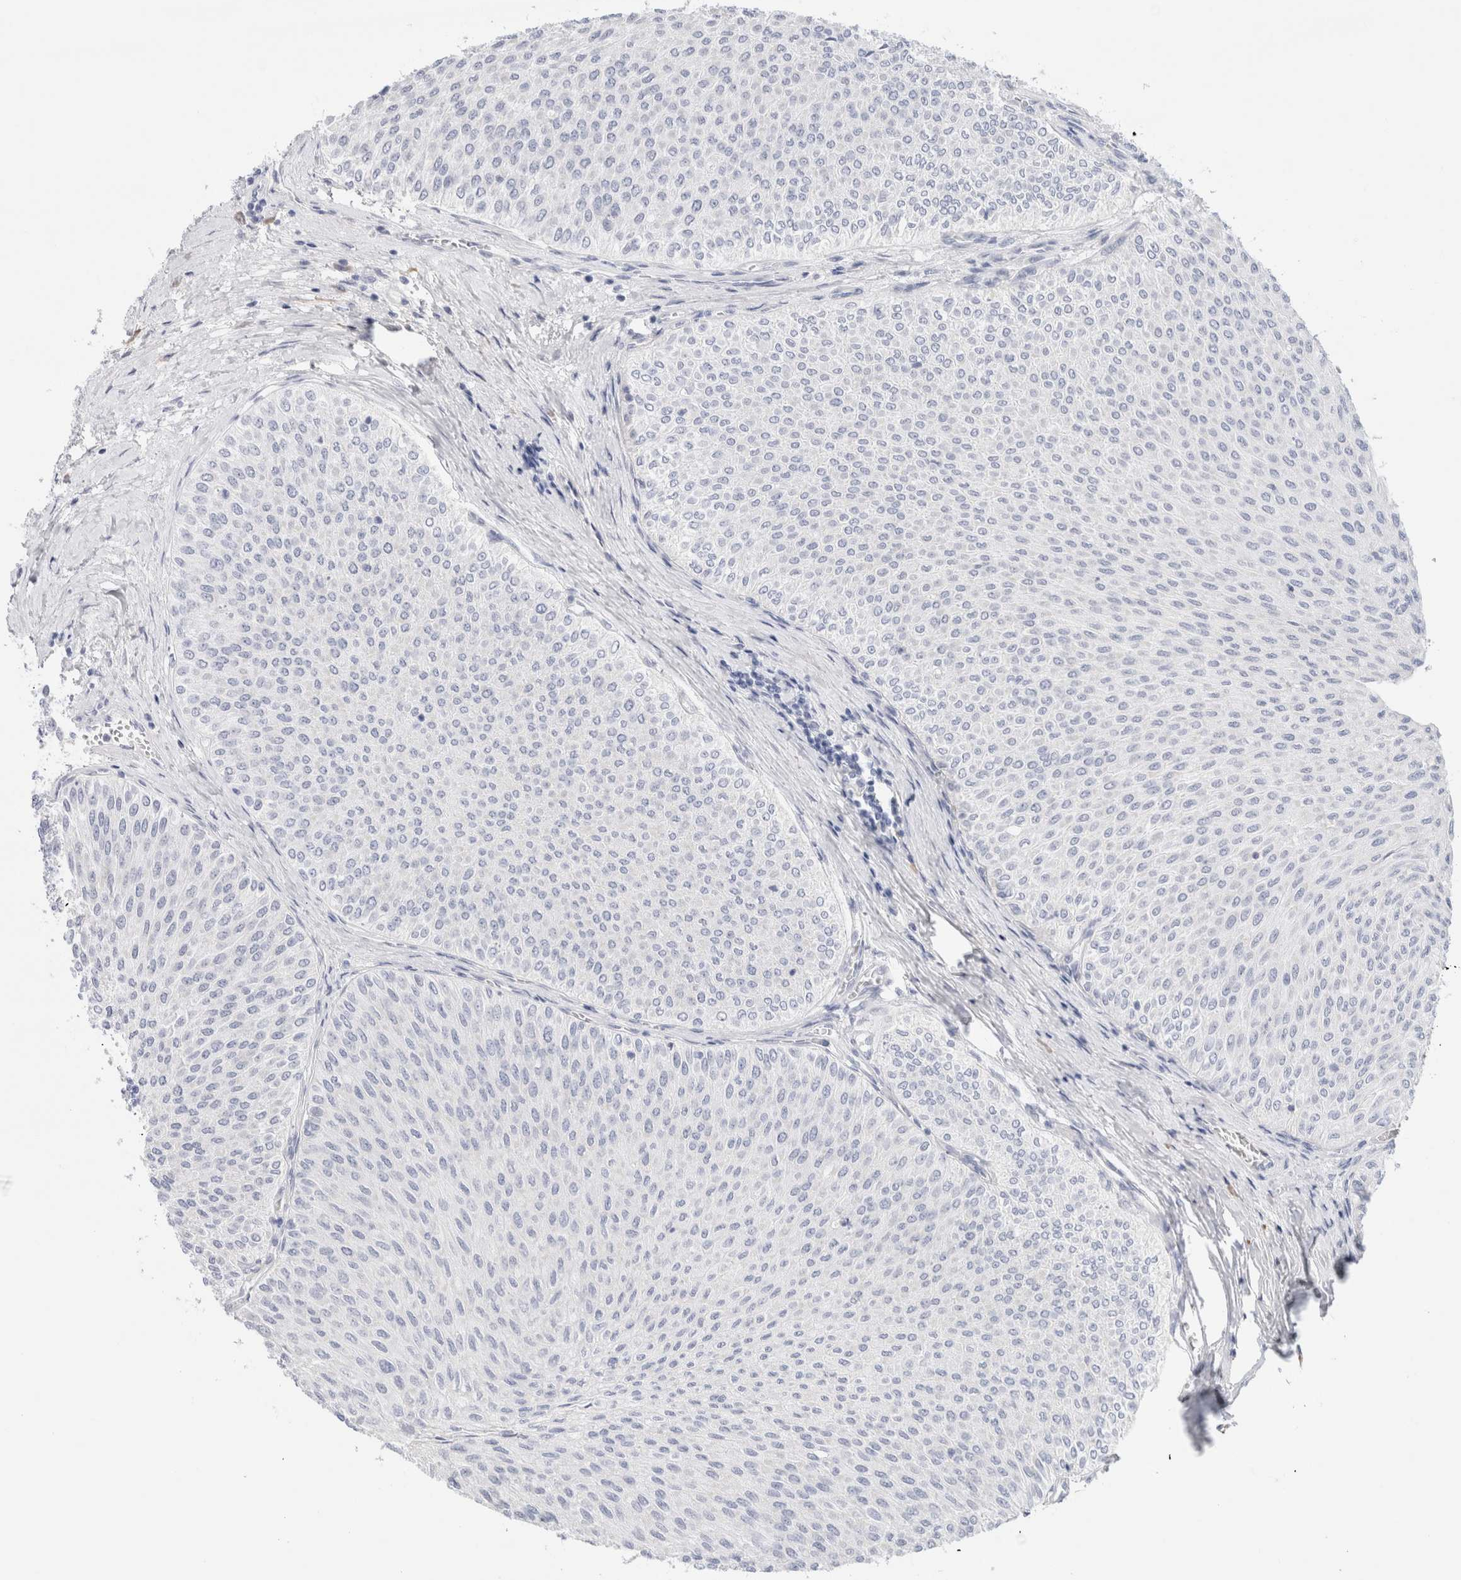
{"staining": {"intensity": "negative", "quantity": "none", "location": "none"}, "tissue": "urothelial cancer", "cell_type": "Tumor cells", "image_type": "cancer", "snomed": [{"axis": "morphology", "description": "Urothelial carcinoma, Low grade"}, {"axis": "topography", "description": "Urinary bladder"}], "caption": "Immunohistochemistry image of low-grade urothelial carcinoma stained for a protein (brown), which displays no positivity in tumor cells.", "gene": "GADD45G", "patient": {"sex": "male", "age": 78}}